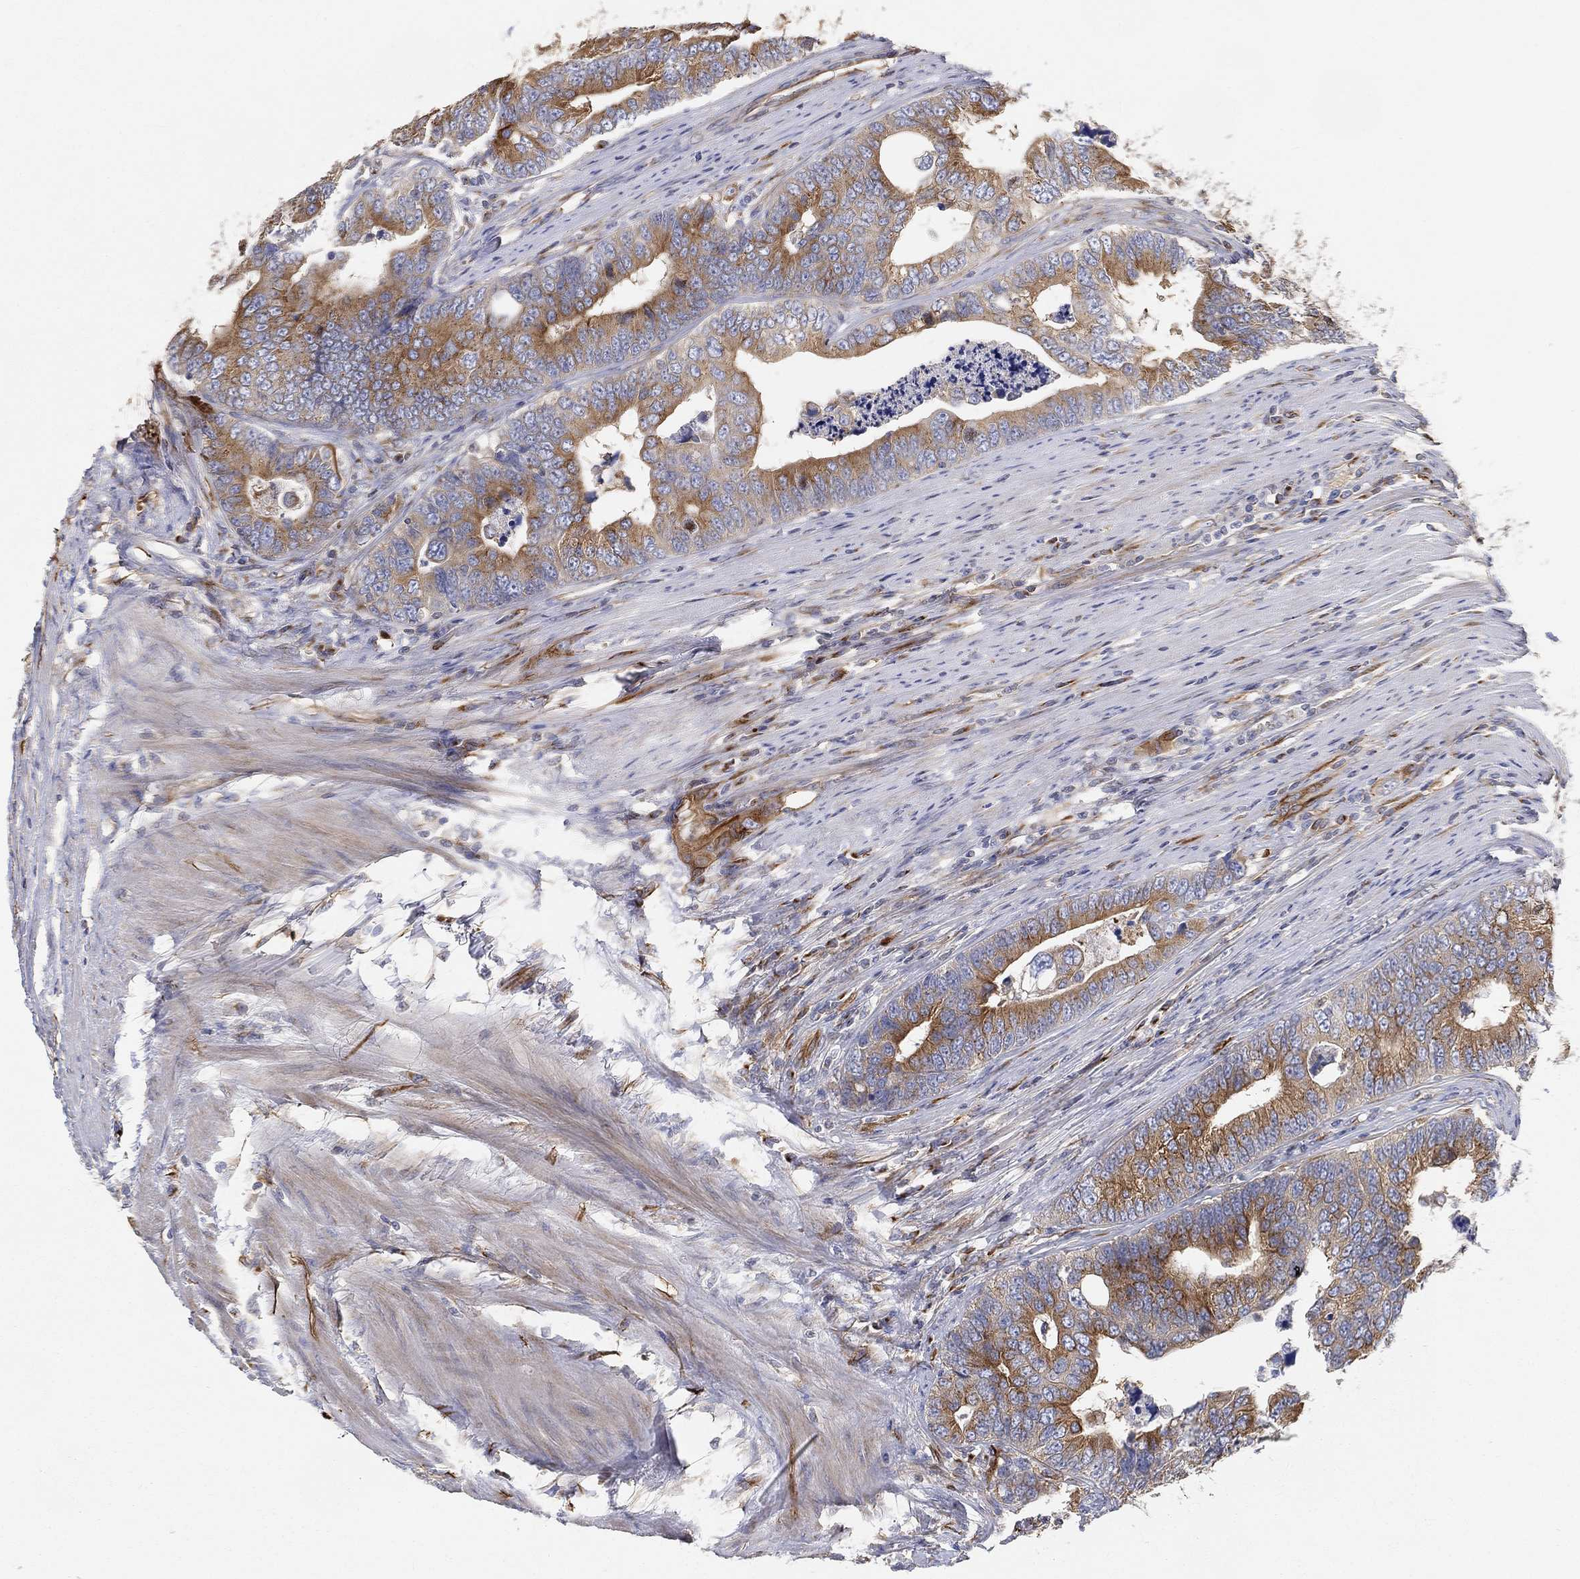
{"staining": {"intensity": "strong", "quantity": ">75%", "location": "cytoplasmic/membranous"}, "tissue": "colorectal cancer", "cell_type": "Tumor cells", "image_type": "cancer", "snomed": [{"axis": "morphology", "description": "Adenocarcinoma, NOS"}, {"axis": "topography", "description": "Colon"}], "caption": "Adenocarcinoma (colorectal) stained with immunohistochemistry (IHC) demonstrates strong cytoplasmic/membranous staining in approximately >75% of tumor cells. (brown staining indicates protein expression, while blue staining denotes nuclei).", "gene": "TMEM25", "patient": {"sex": "female", "age": 72}}